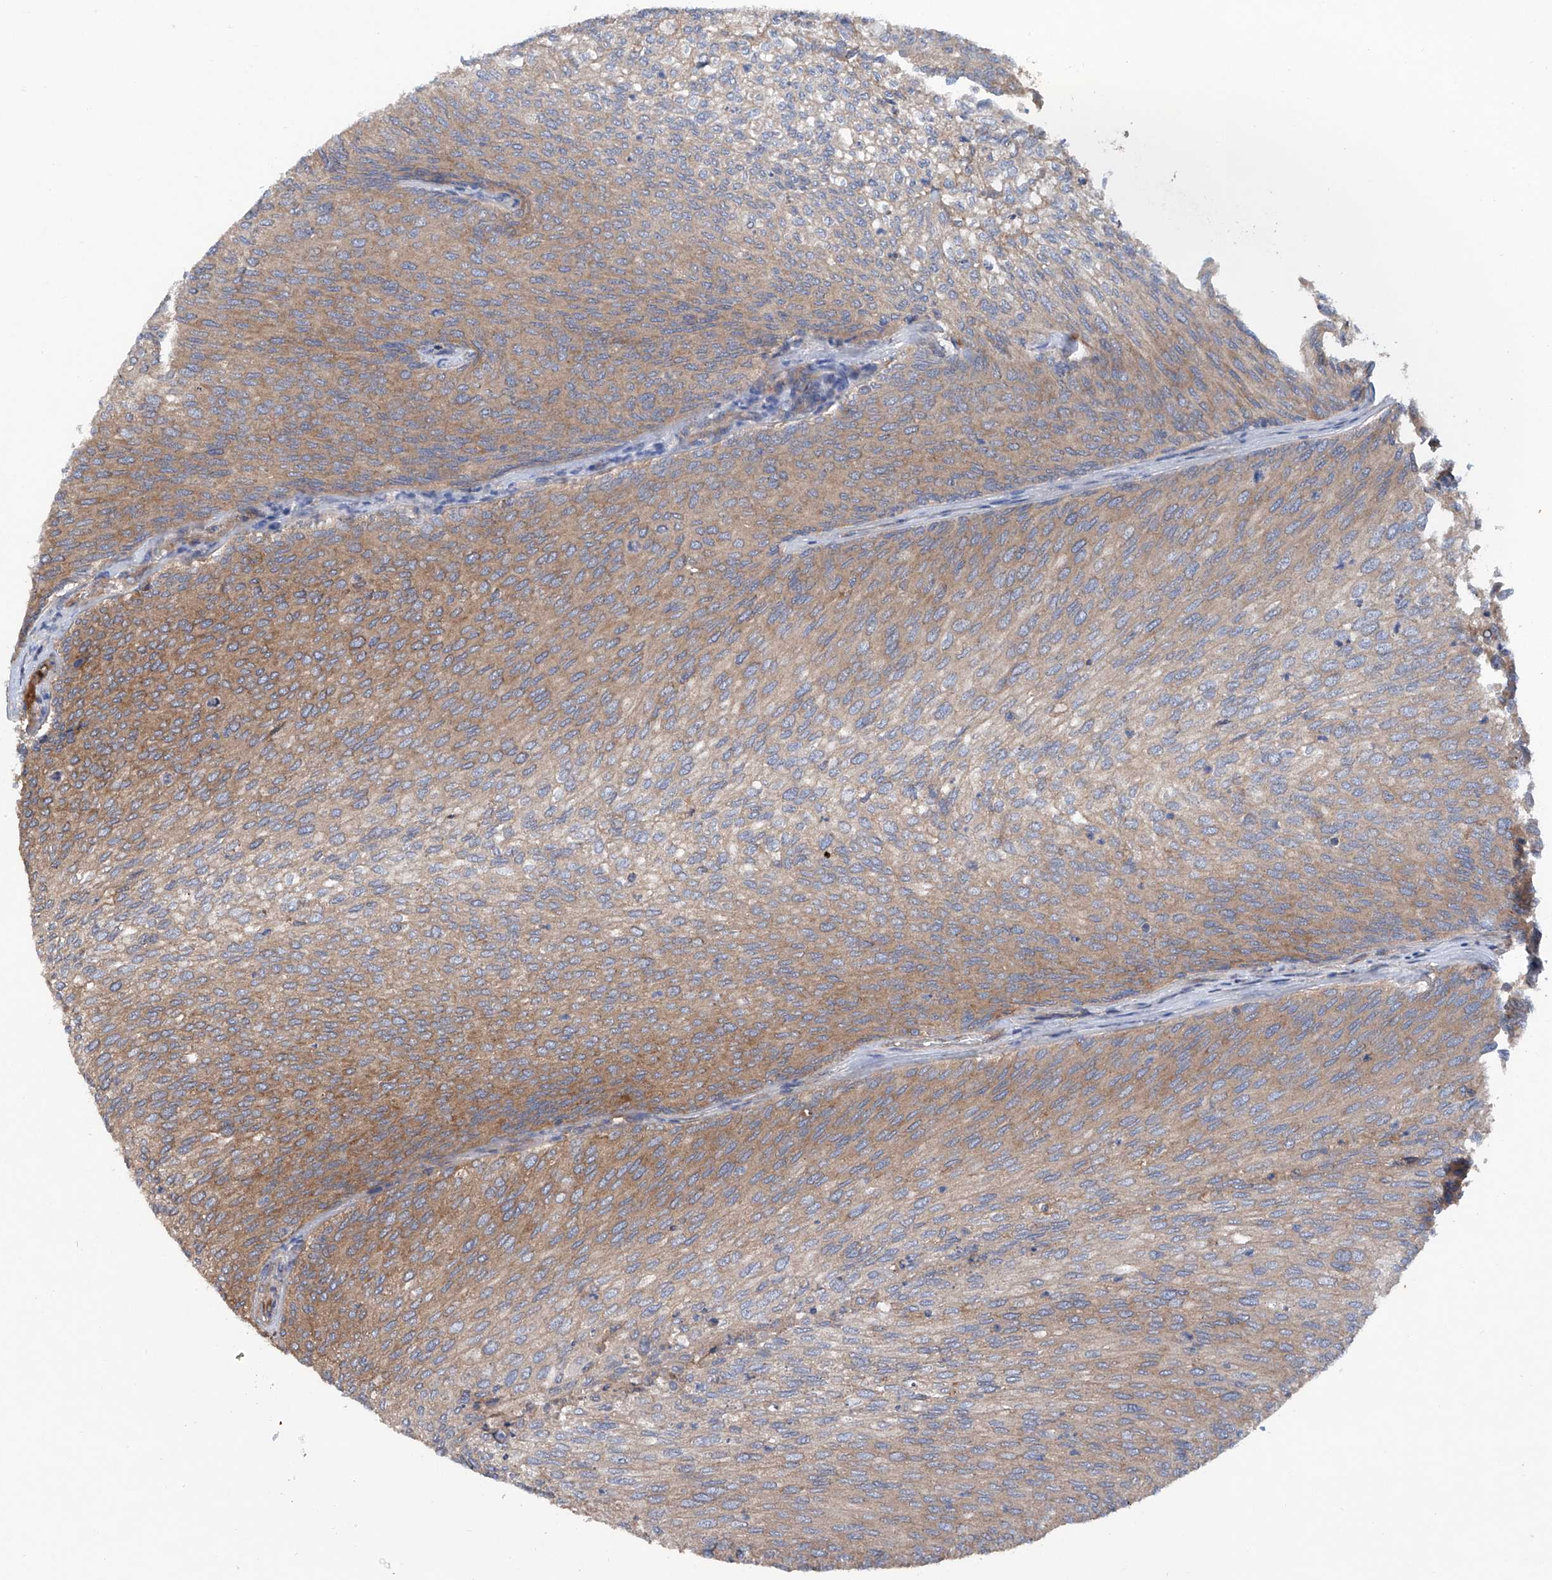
{"staining": {"intensity": "strong", "quantity": "25%-75%", "location": "cytoplasmic/membranous"}, "tissue": "urothelial cancer", "cell_type": "Tumor cells", "image_type": "cancer", "snomed": [{"axis": "morphology", "description": "Urothelial carcinoma, Low grade"}, {"axis": "topography", "description": "Urinary bladder"}], "caption": "Urothelial carcinoma (low-grade) stained with immunohistochemistry shows strong cytoplasmic/membranous staining in approximately 25%-75% of tumor cells.", "gene": "ASCC3", "patient": {"sex": "female", "age": 79}}